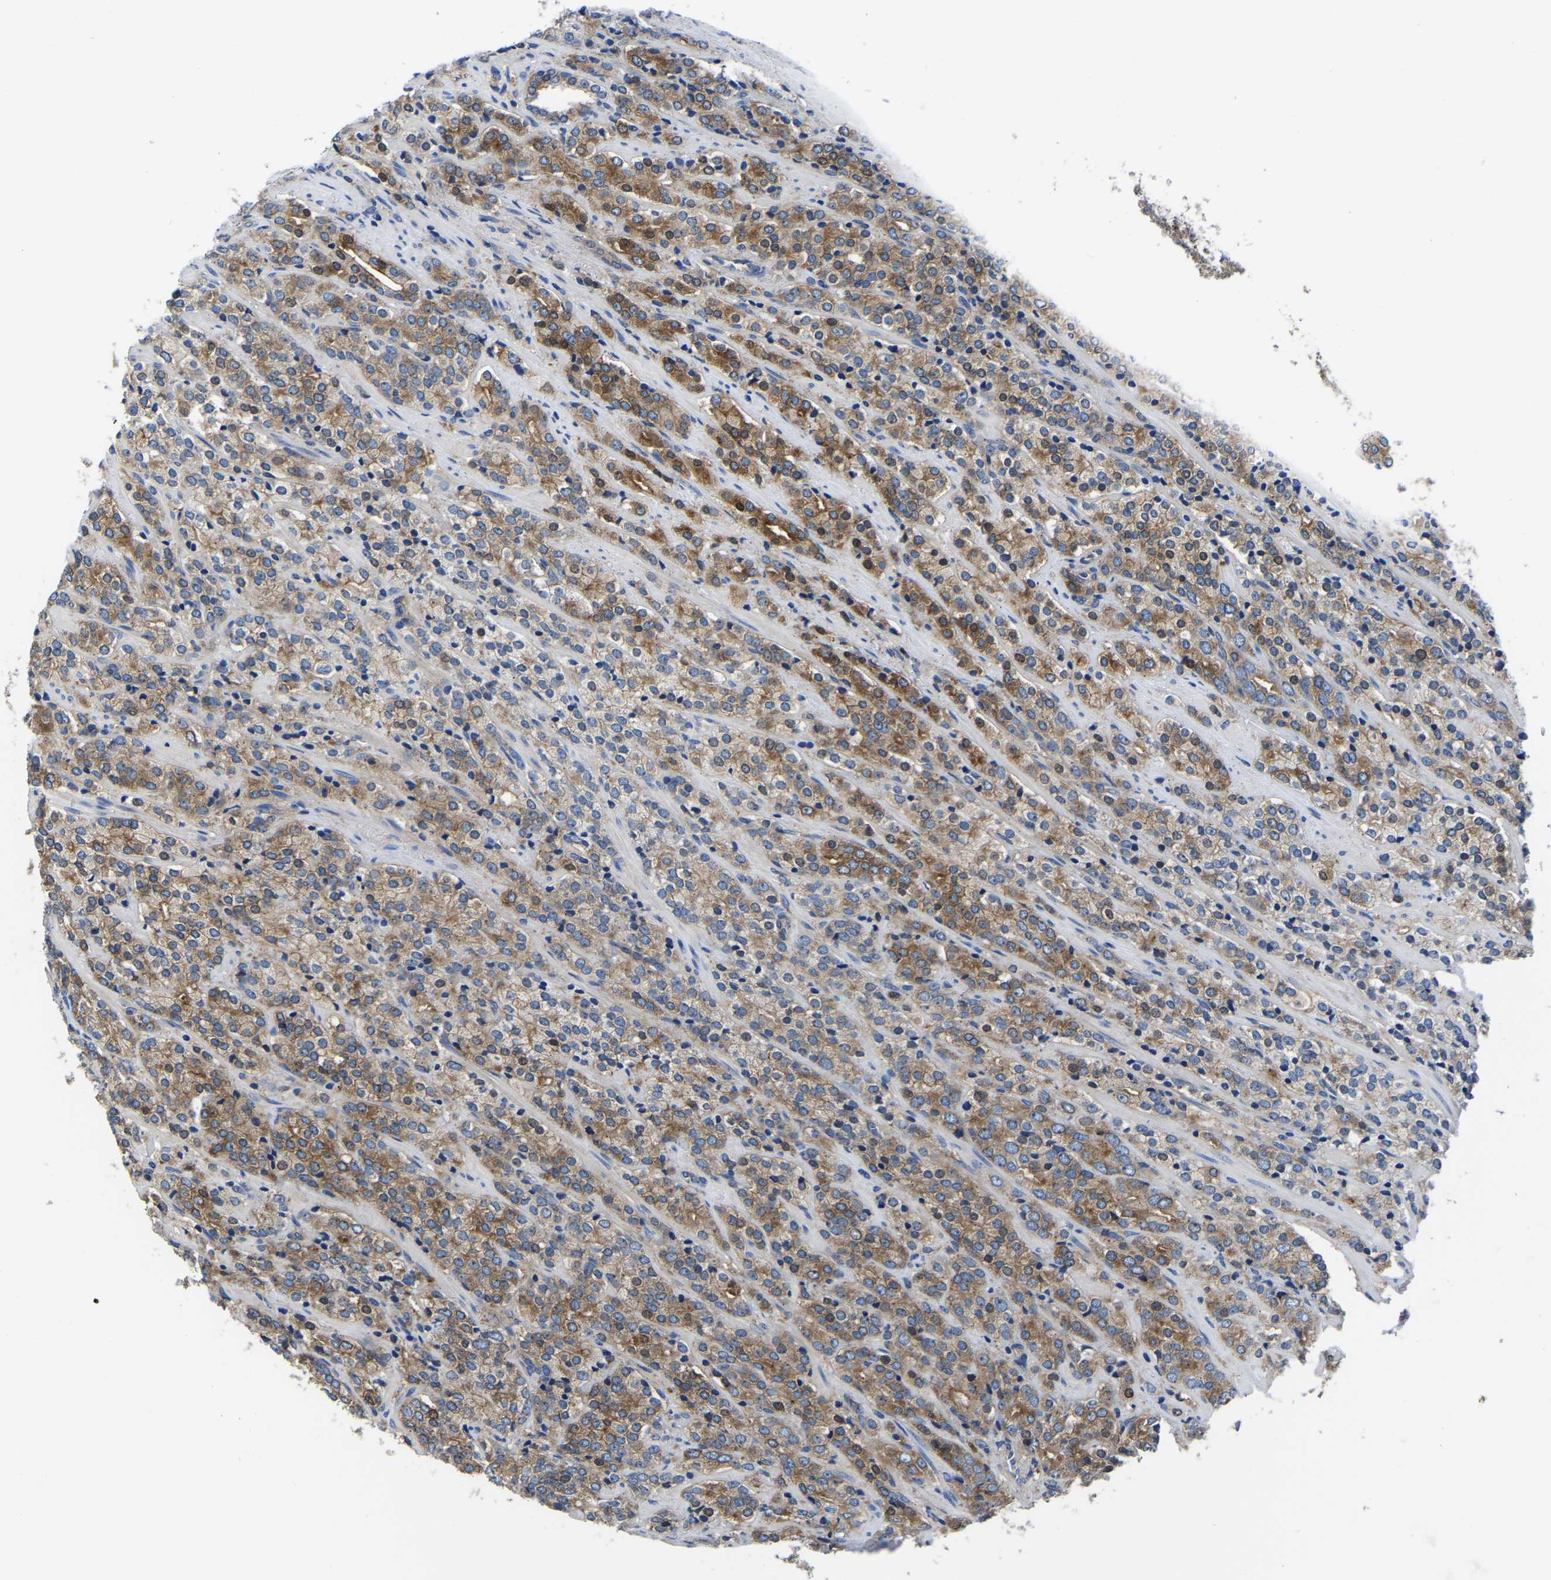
{"staining": {"intensity": "moderate", "quantity": ">75%", "location": "cytoplasmic/membranous"}, "tissue": "prostate cancer", "cell_type": "Tumor cells", "image_type": "cancer", "snomed": [{"axis": "morphology", "description": "Adenocarcinoma, High grade"}, {"axis": "topography", "description": "Prostate"}], "caption": "High-magnification brightfield microscopy of prostate adenocarcinoma (high-grade) stained with DAB (brown) and counterstained with hematoxylin (blue). tumor cells exhibit moderate cytoplasmic/membranous positivity is present in about>75% of cells.", "gene": "TFG", "patient": {"sex": "male", "age": 71}}